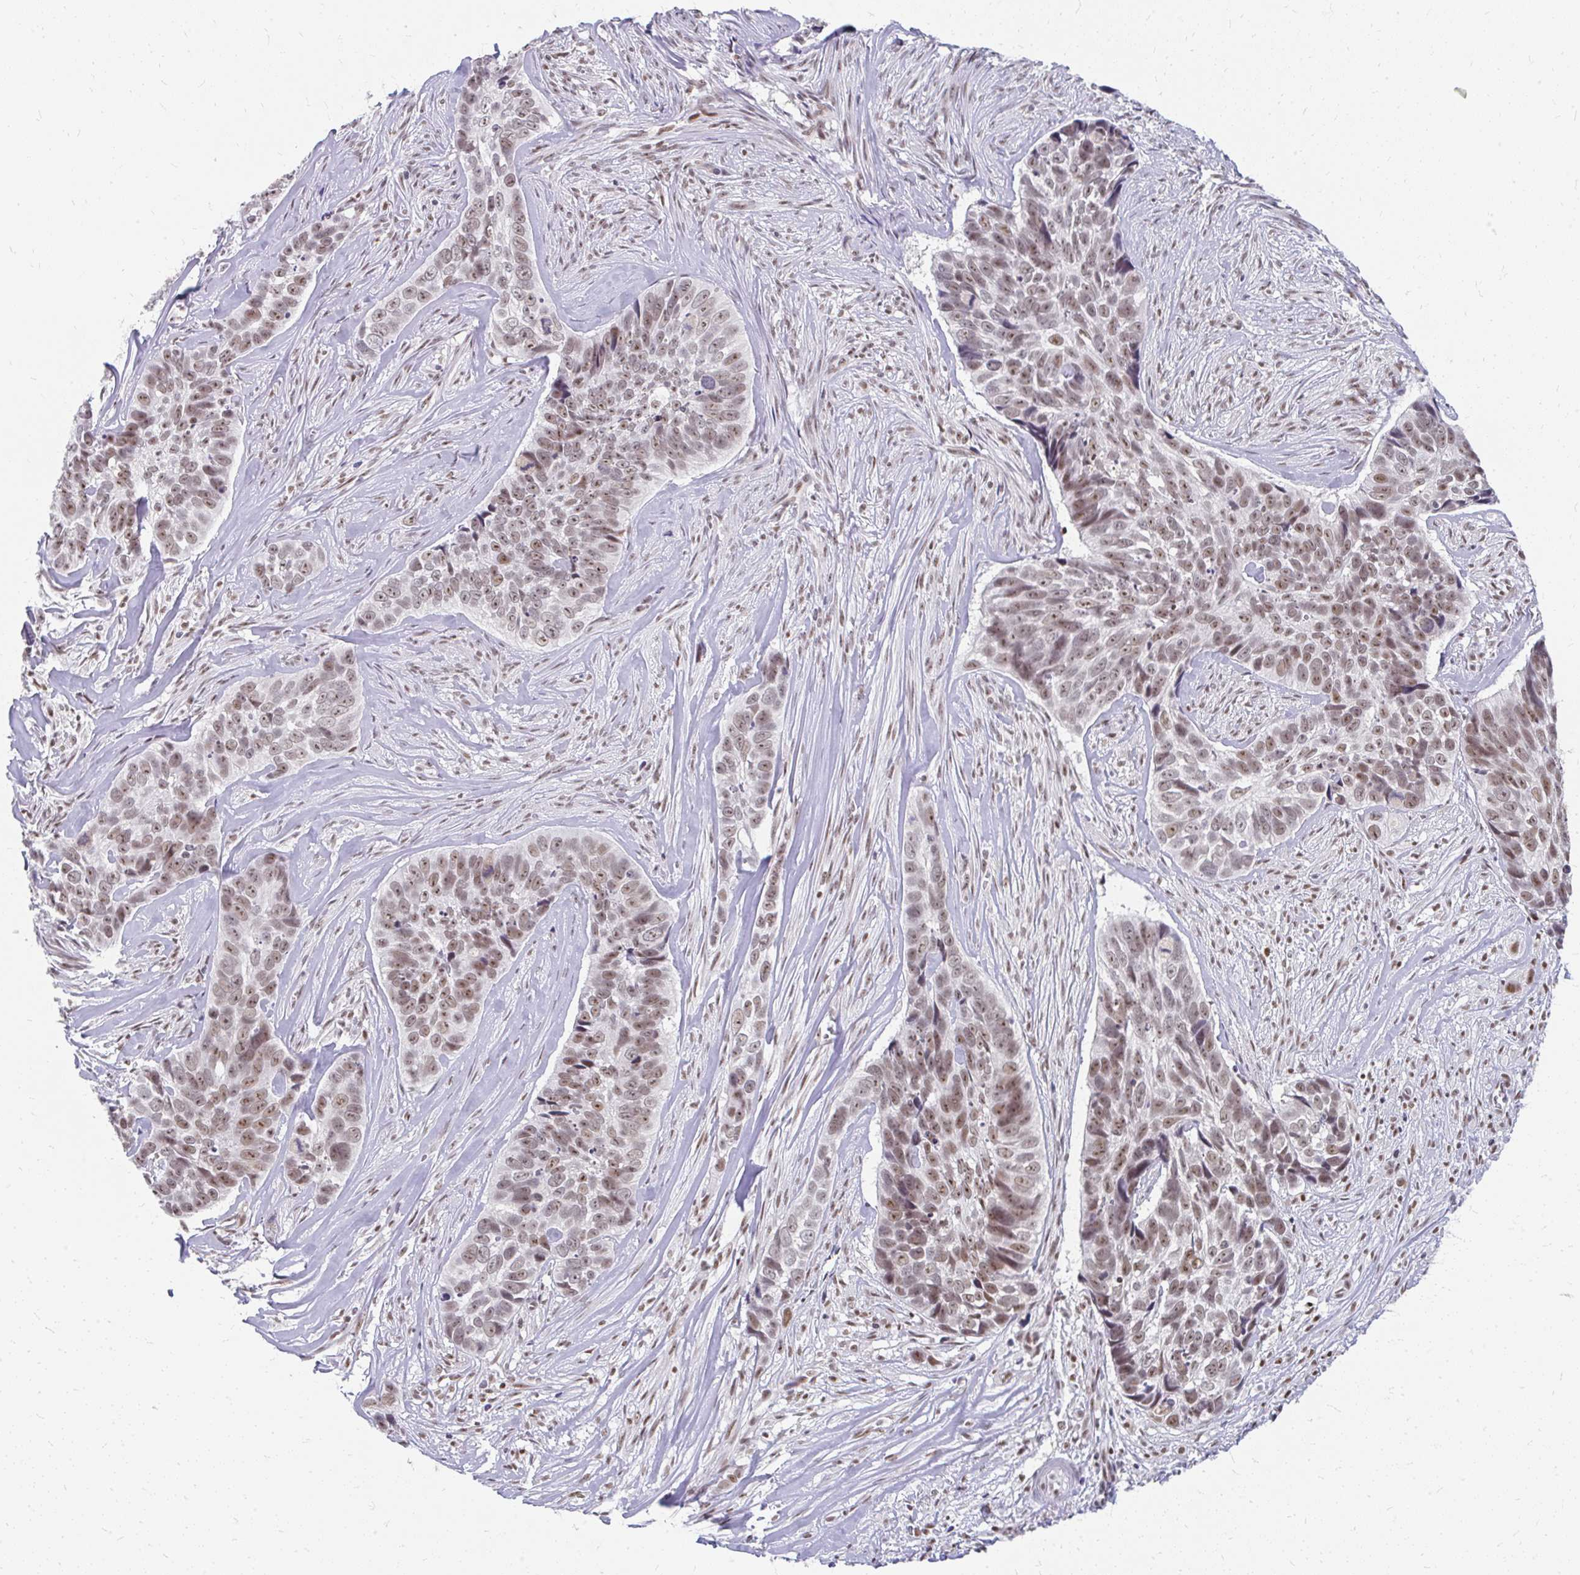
{"staining": {"intensity": "moderate", "quantity": ">75%", "location": "nuclear"}, "tissue": "skin cancer", "cell_type": "Tumor cells", "image_type": "cancer", "snomed": [{"axis": "morphology", "description": "Basal cell carcinoma"}, {"axis": "topography", "description": "Skin"}], "caption": "Skin cancer tissue displays moderate nuclear positivity in about >75% of tumor cells", "gene": "GTF2H1", "patient": {"sex": "female", "age": 82}}